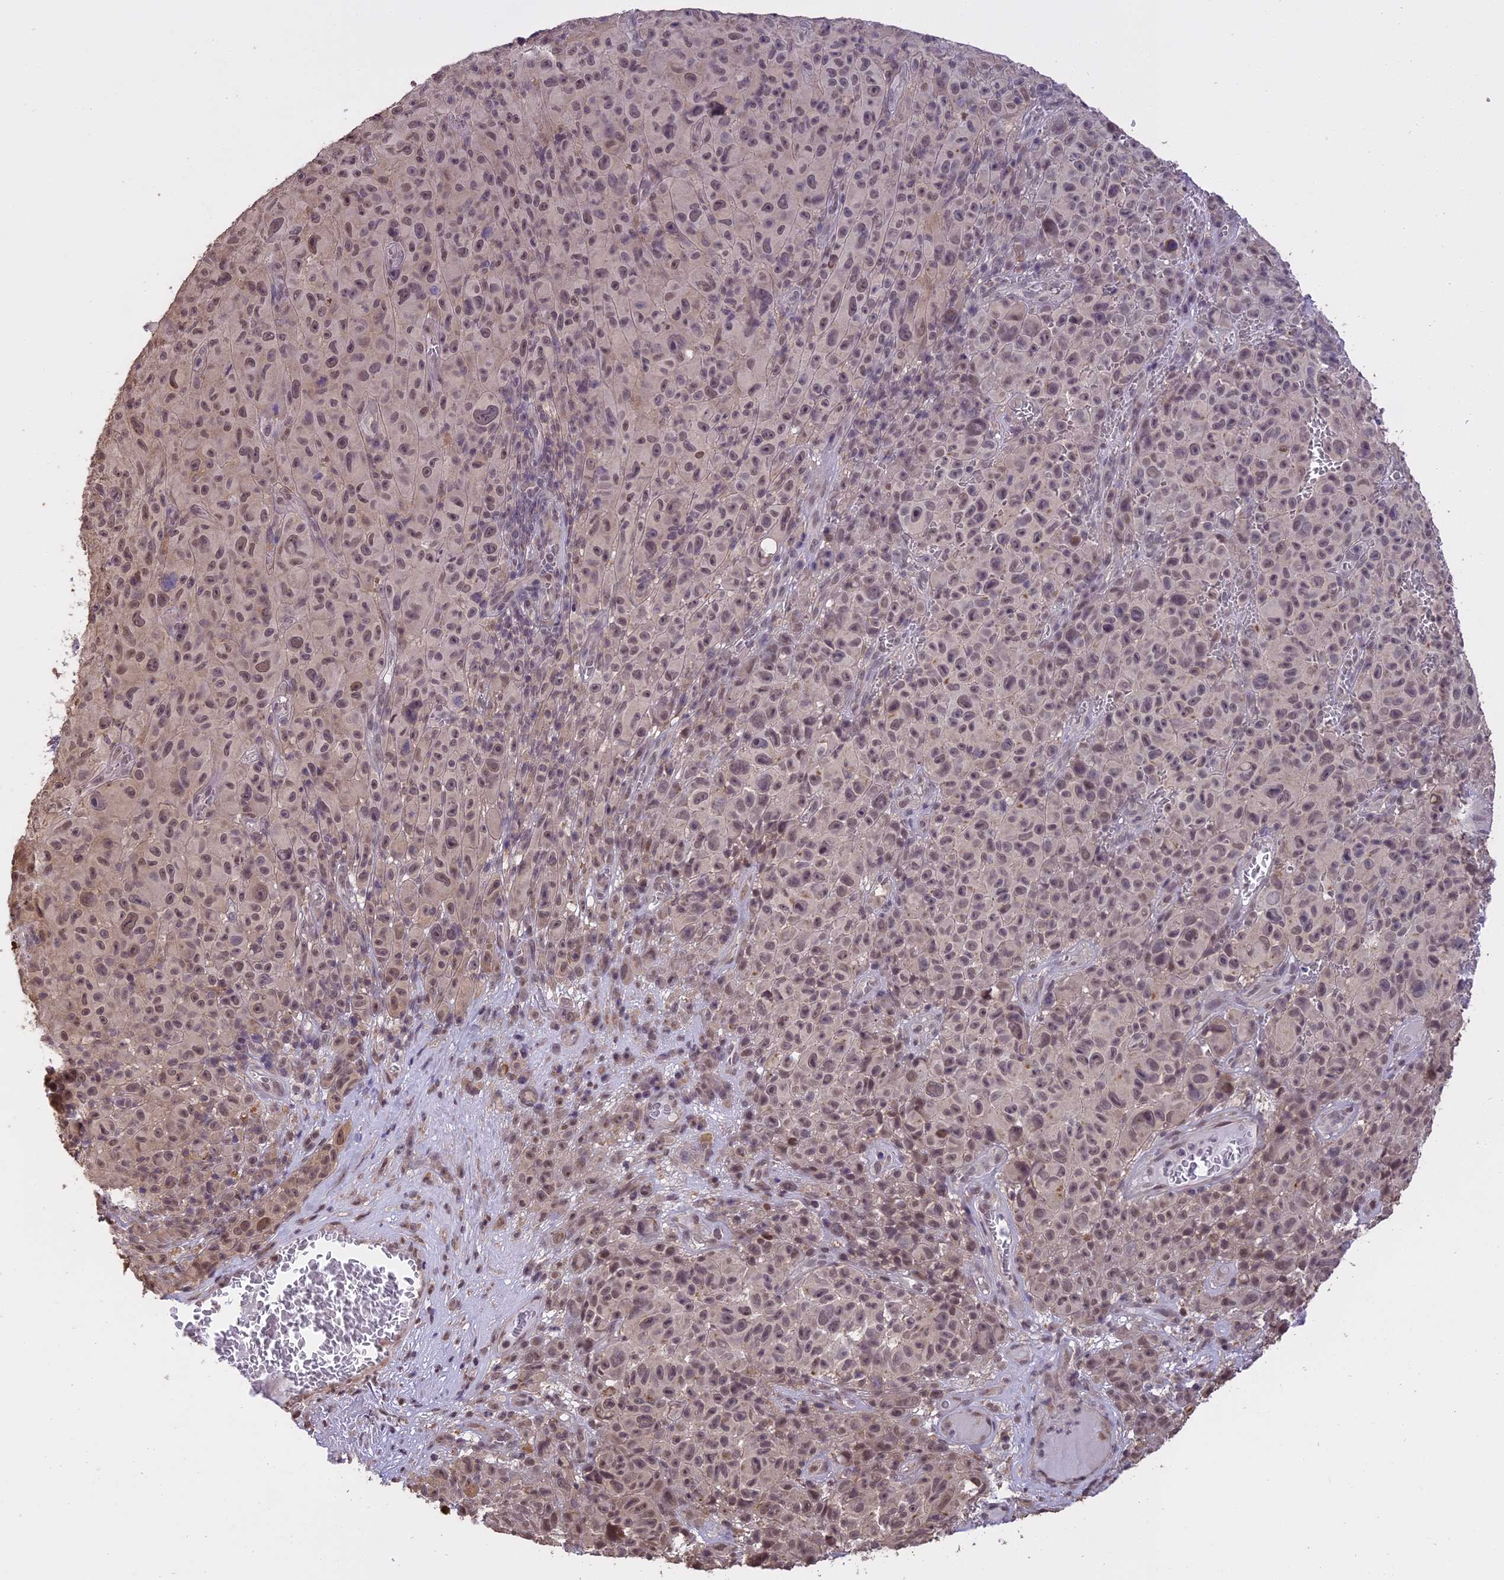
{"staining": {"intensity": "moderate", "quantity": ">75%", "location": "nuclear"}, "tissue": "melanoma", "cell_type": "Tumor cells", "image_type": "cancer", "snomed": [{"axis": "morphology", "description": "Malignant melanoma, NOS"}, {"axis": "topography", "description": "Skin"}], "caption": "Immunohistochemical staining of malignant melanoma shows medium levels of moderate nuclear protein staining in about >75% of tumor cells.", "gene": "TIGD7", "patient": {"sex": "female", "age": 82}}